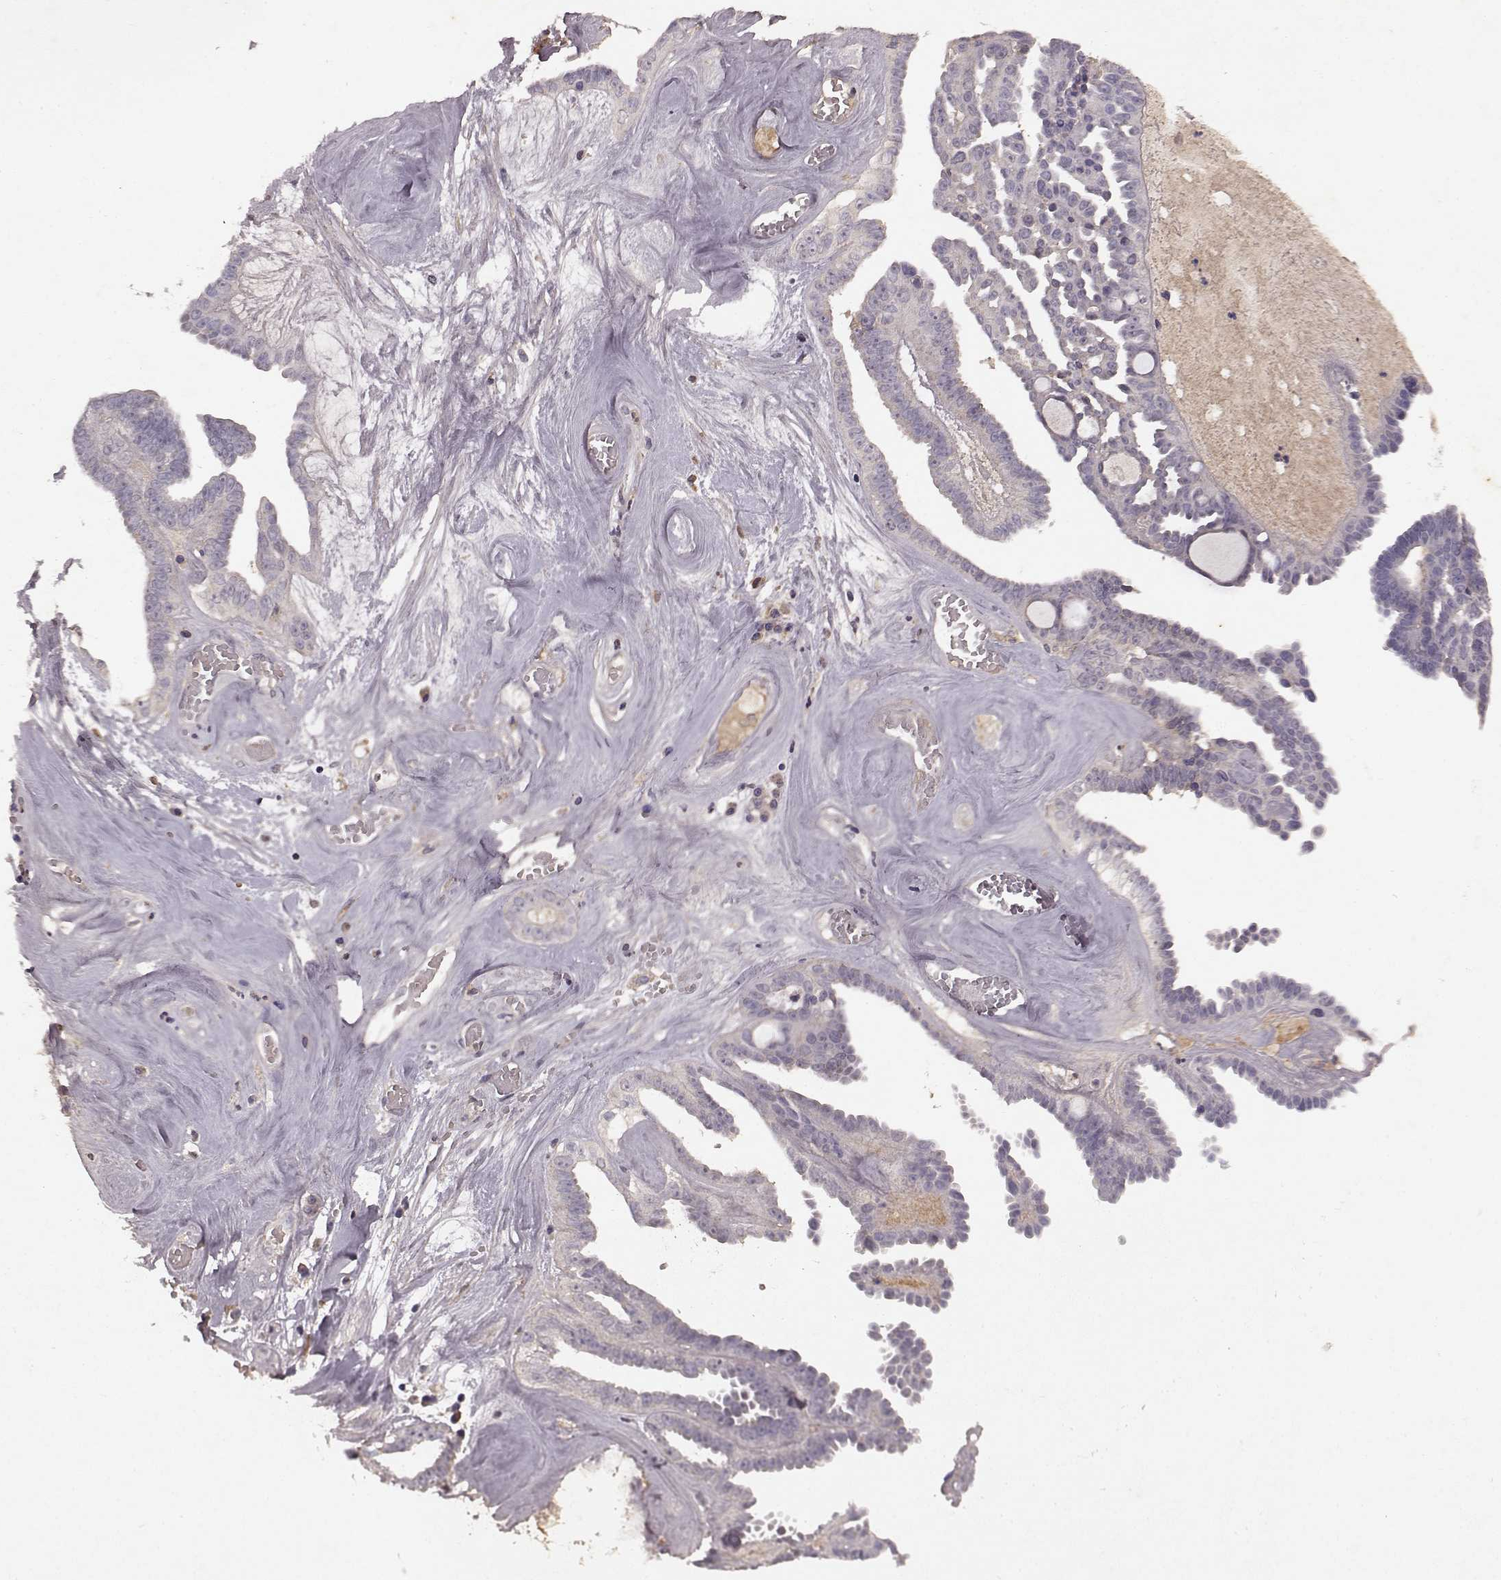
{"staining": {"intensity": "negative", "quantity": "none", "location": "none"}, "tissue": "ovarian cancer", "cell_type": "Tumor cells", "image_type": "cancer", "snomed": [{"axis": "morphology", "description": "Cystadenocarcinoma, serous, NOS"}, {"axis": "topography", "description": "Ovary"}], "caption": "This is an immunohistochemistry (IHC) image of ovarian cancer. There is no staining in tumor cells.", "gene": "FRRS1L", "patient": {"sex": "female", "age": 71}}